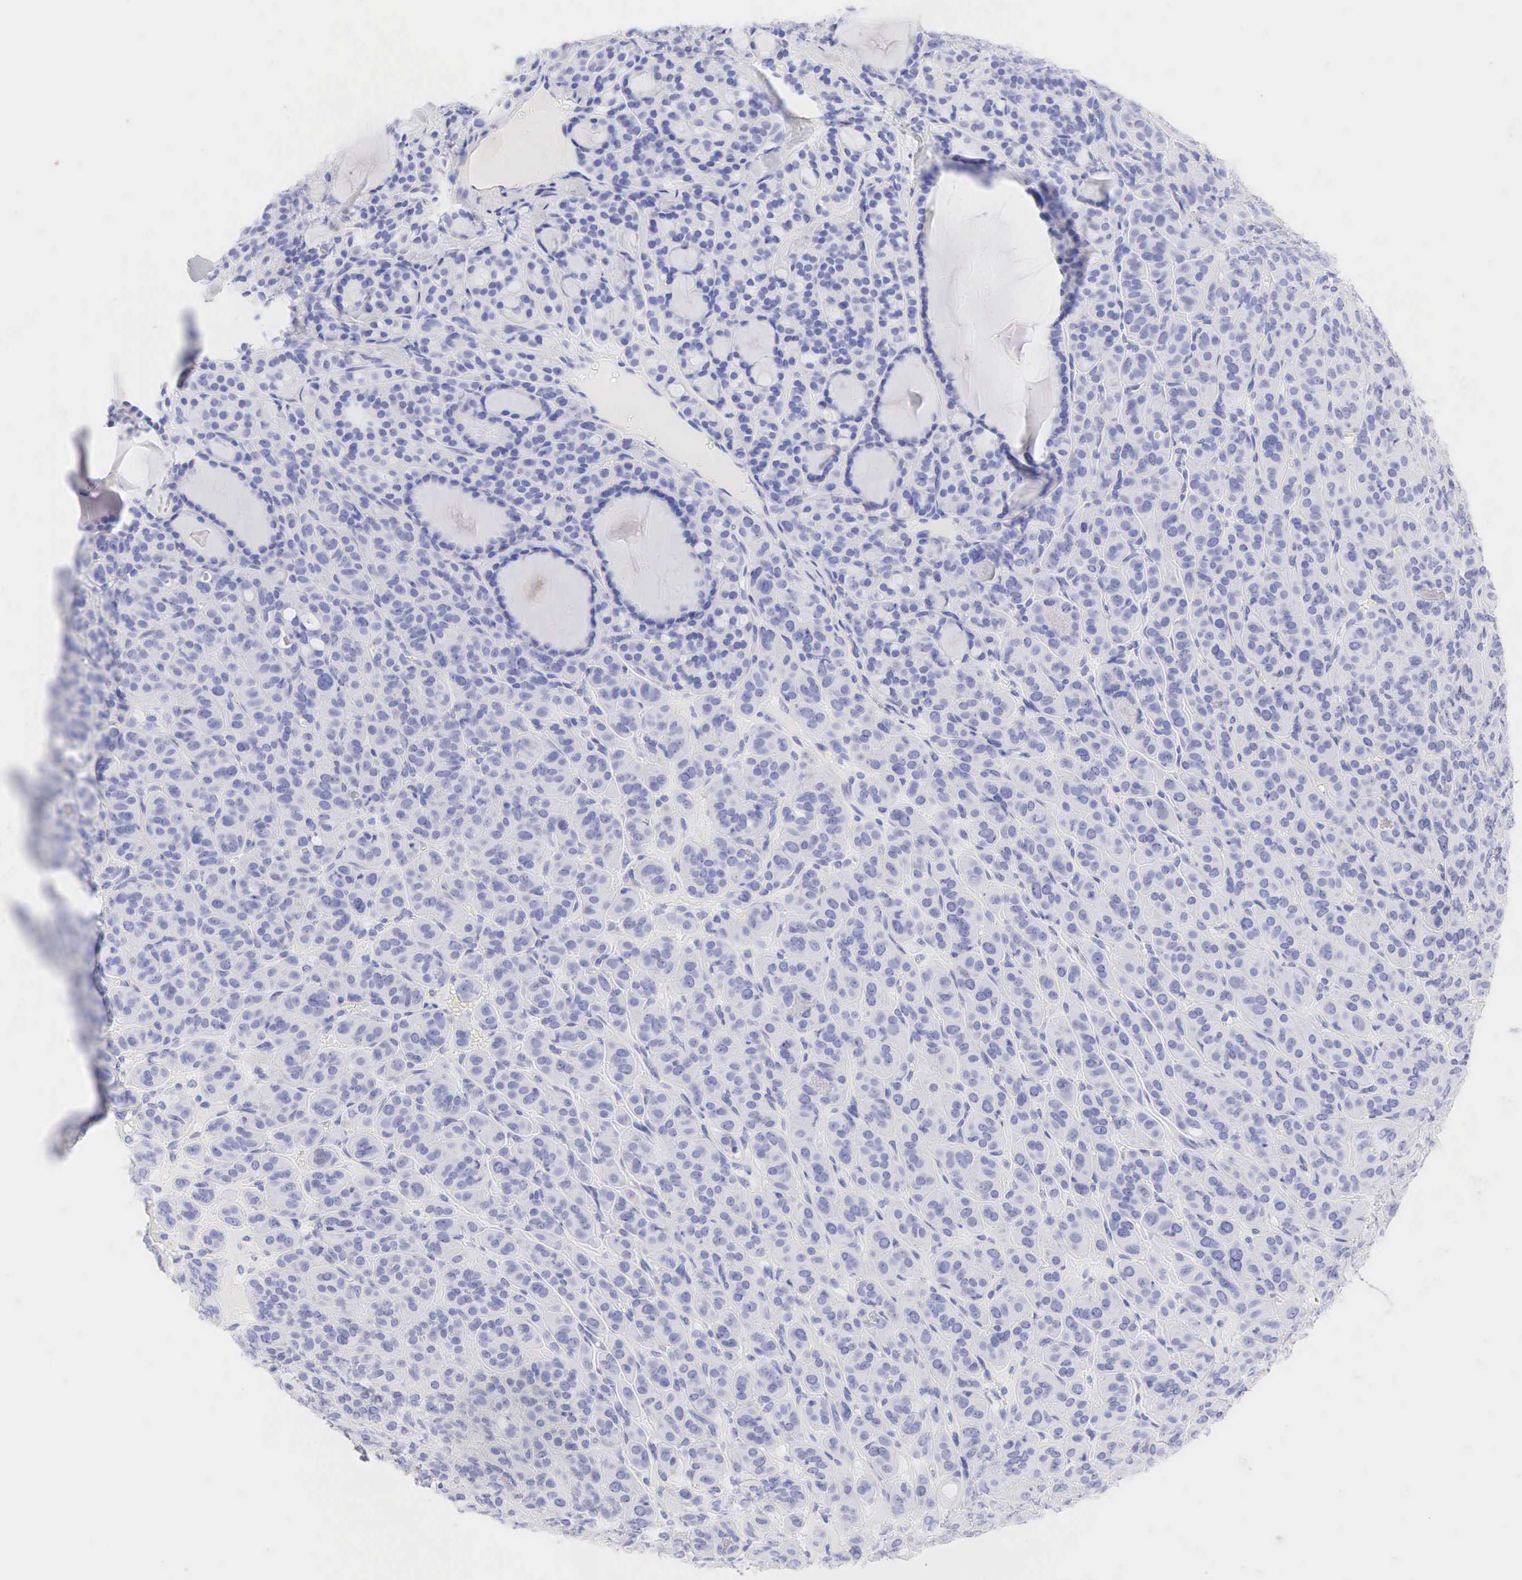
{"staining": {"intensity": "negative", "quantity": "none", "location": "none"}, "tissue": "thyroid cancer", "cell_type": "Tumor cells", "image_type": "cancer", "snomed": [{"axis": "morphology", "description": "Follicular adenoma carcinoma, NOS"}, {"axis": "topography", "description": "Thyroid gland"}], "caption": "Immunohistochemistry histopathology image of neoplastic tissue: human thyroid cancer (follicular adenoma carcinoma) stained with DAB demonstrates no significant protein positivity in tumor cells.", "gene": "KRT14", "patient": {"sex": "female", "age": 71}}